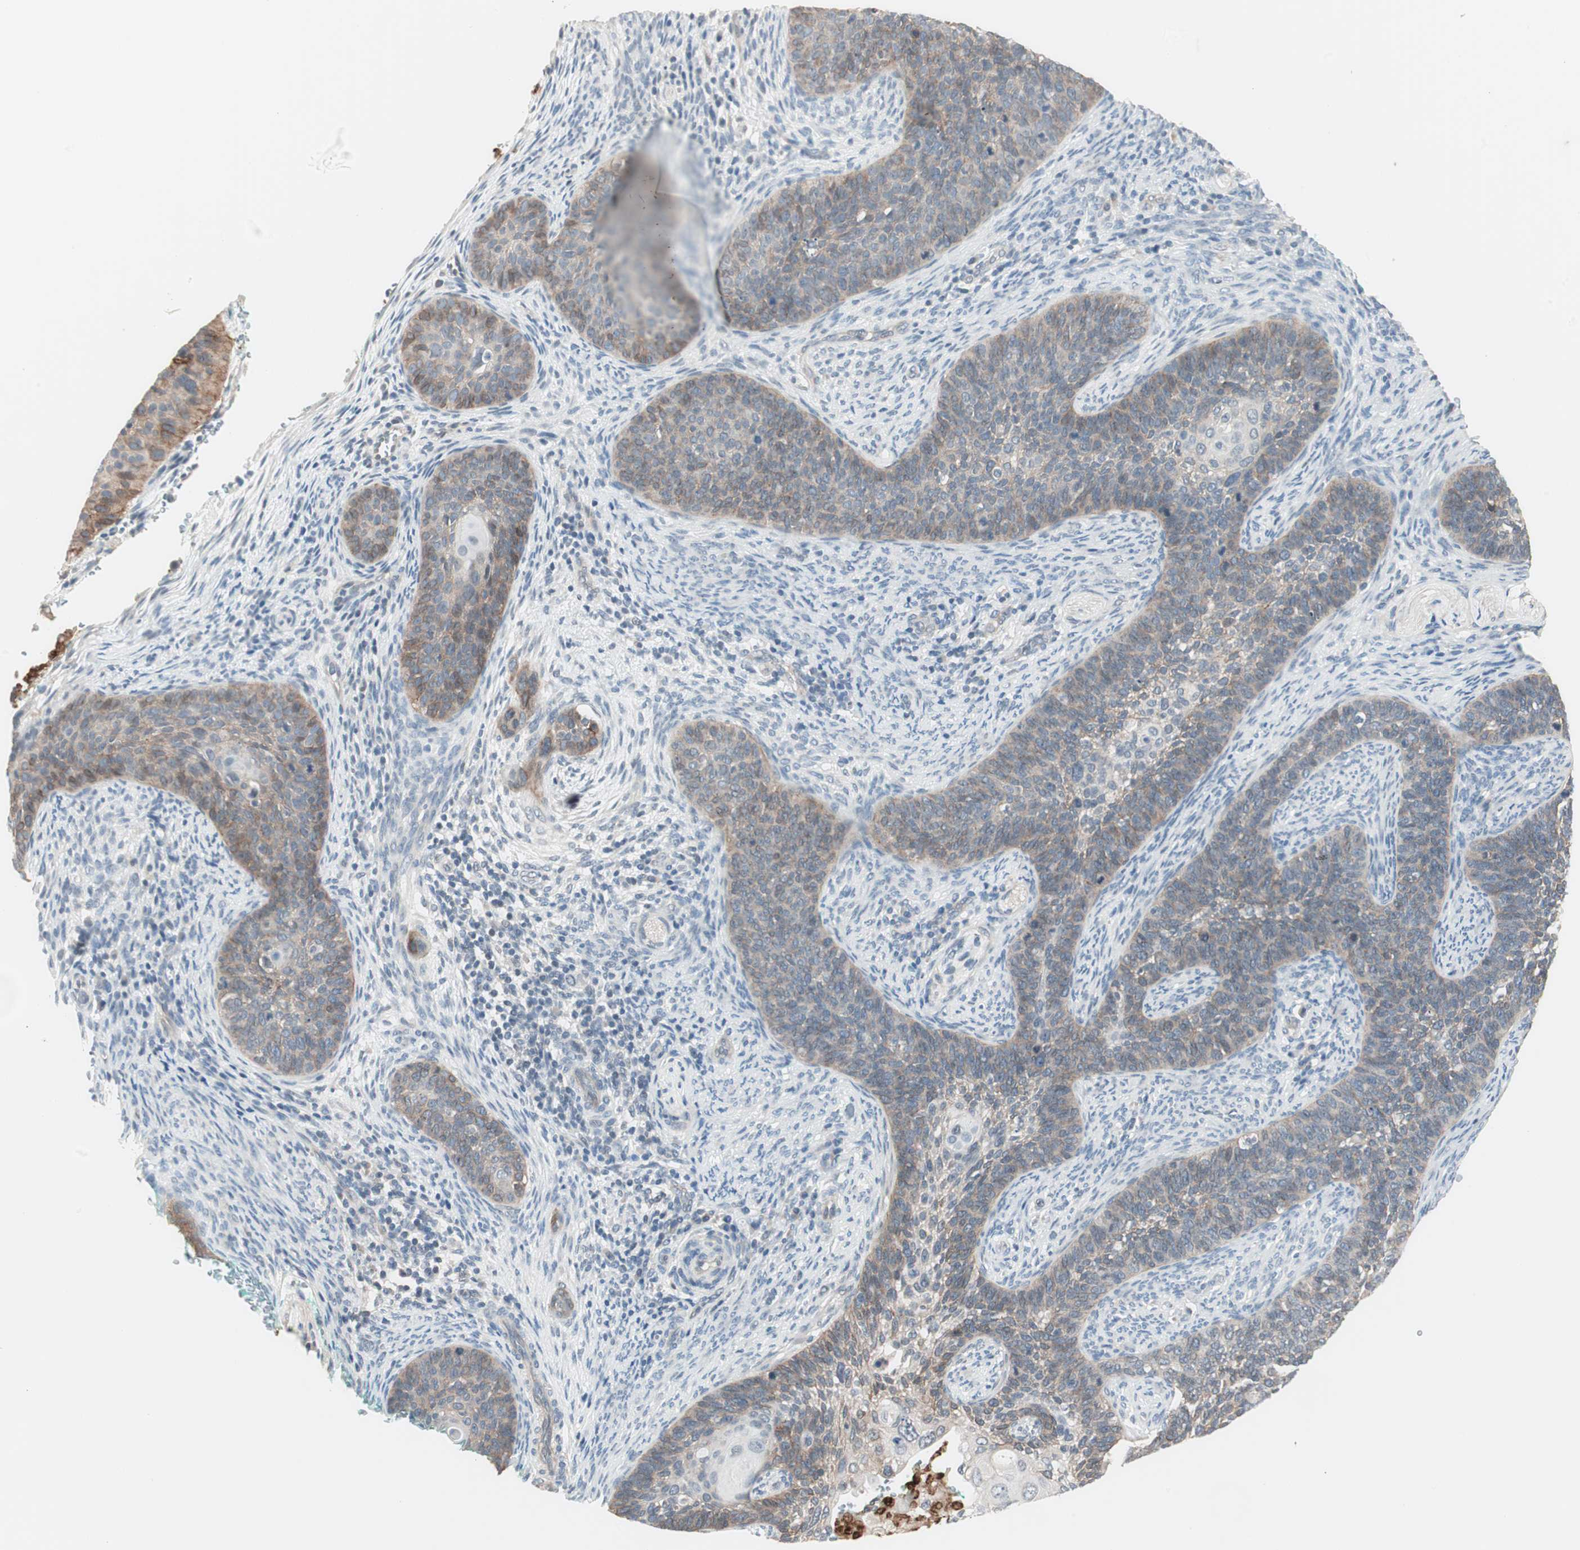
{"staining": {"intensity": "moderate", "quantity": "<25%", "location": "cytoplasmic/membranous"}, "tissue": "cervical cancer", "cell_type": "Tumor cells", "image_type": "cancer", "snomed": [{"axis": "morphology", "description": "Squamous cell carcinoma, NOS"}, {"axis": "topography", "description": "Cervix"}], "caption": "DAB immunohistochemical staining of human cervical cancer (squamous cell carcinoma) reveals moderate cytoplasmic/membranous protein staining in approximately <25% of tumor cells. (IHC, brightfield microscopy, high magnification).", "gene": "ITGB4", "patient": {"sex": "female", "age": 33}}